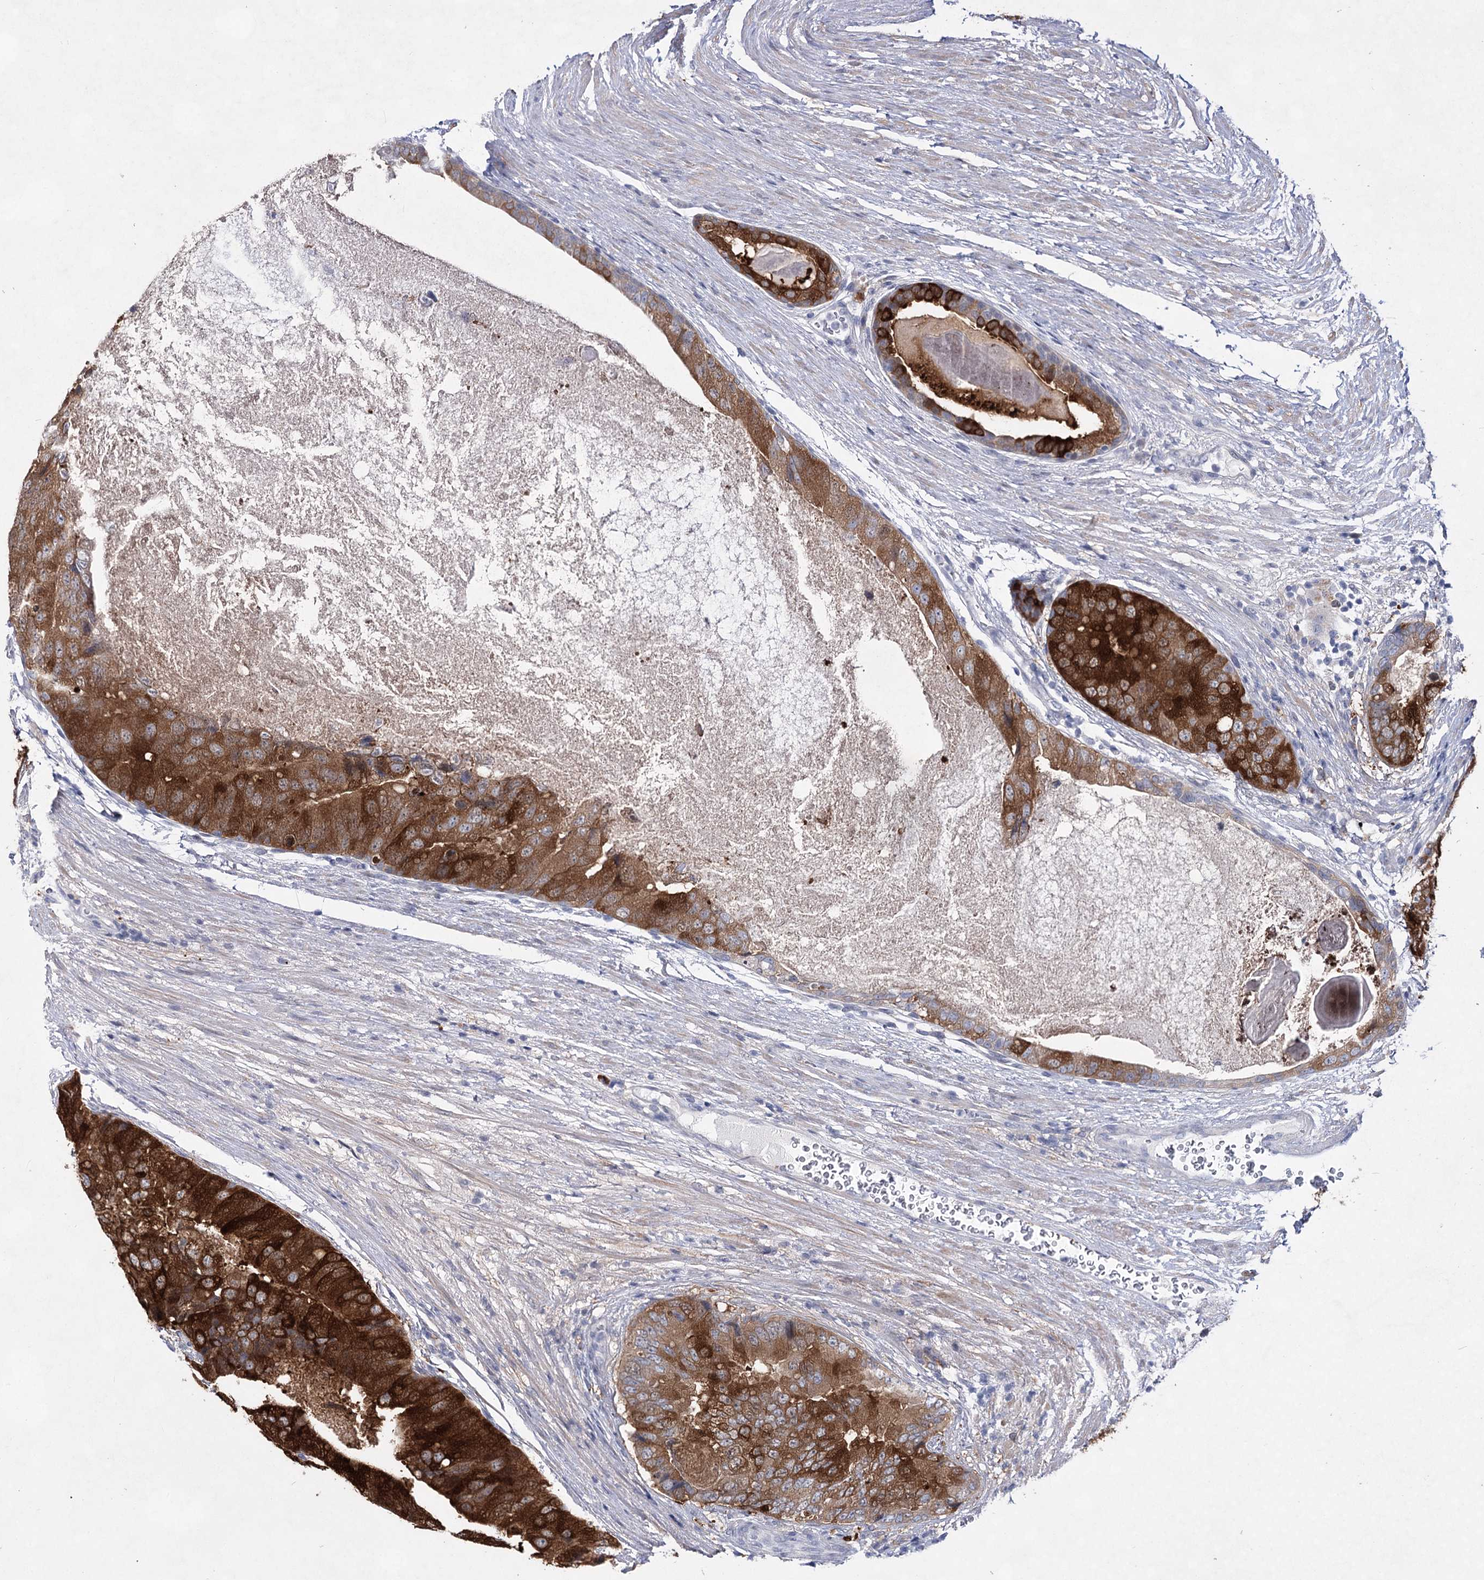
{"staining": {"intensity": "strong", "quantity": ">75%", "location": "cytoplasmic/membranous"}, "tissue": "prostate cancer", "cell_type": "Tumor cells", "image_type": "cancer", "snomed": [{"axis": "morphology", "description": "Adenocarcinoma, High grade"}, {"axis": "topography", "description": "Prostate"}], "caption": "Adenocarcinoma (high-grade) (prostate) stained with a protein marker demonstrates strong staining in tumor cells.", "gene": "UGDH", "patient": {"sex": "male", "age": 70}}